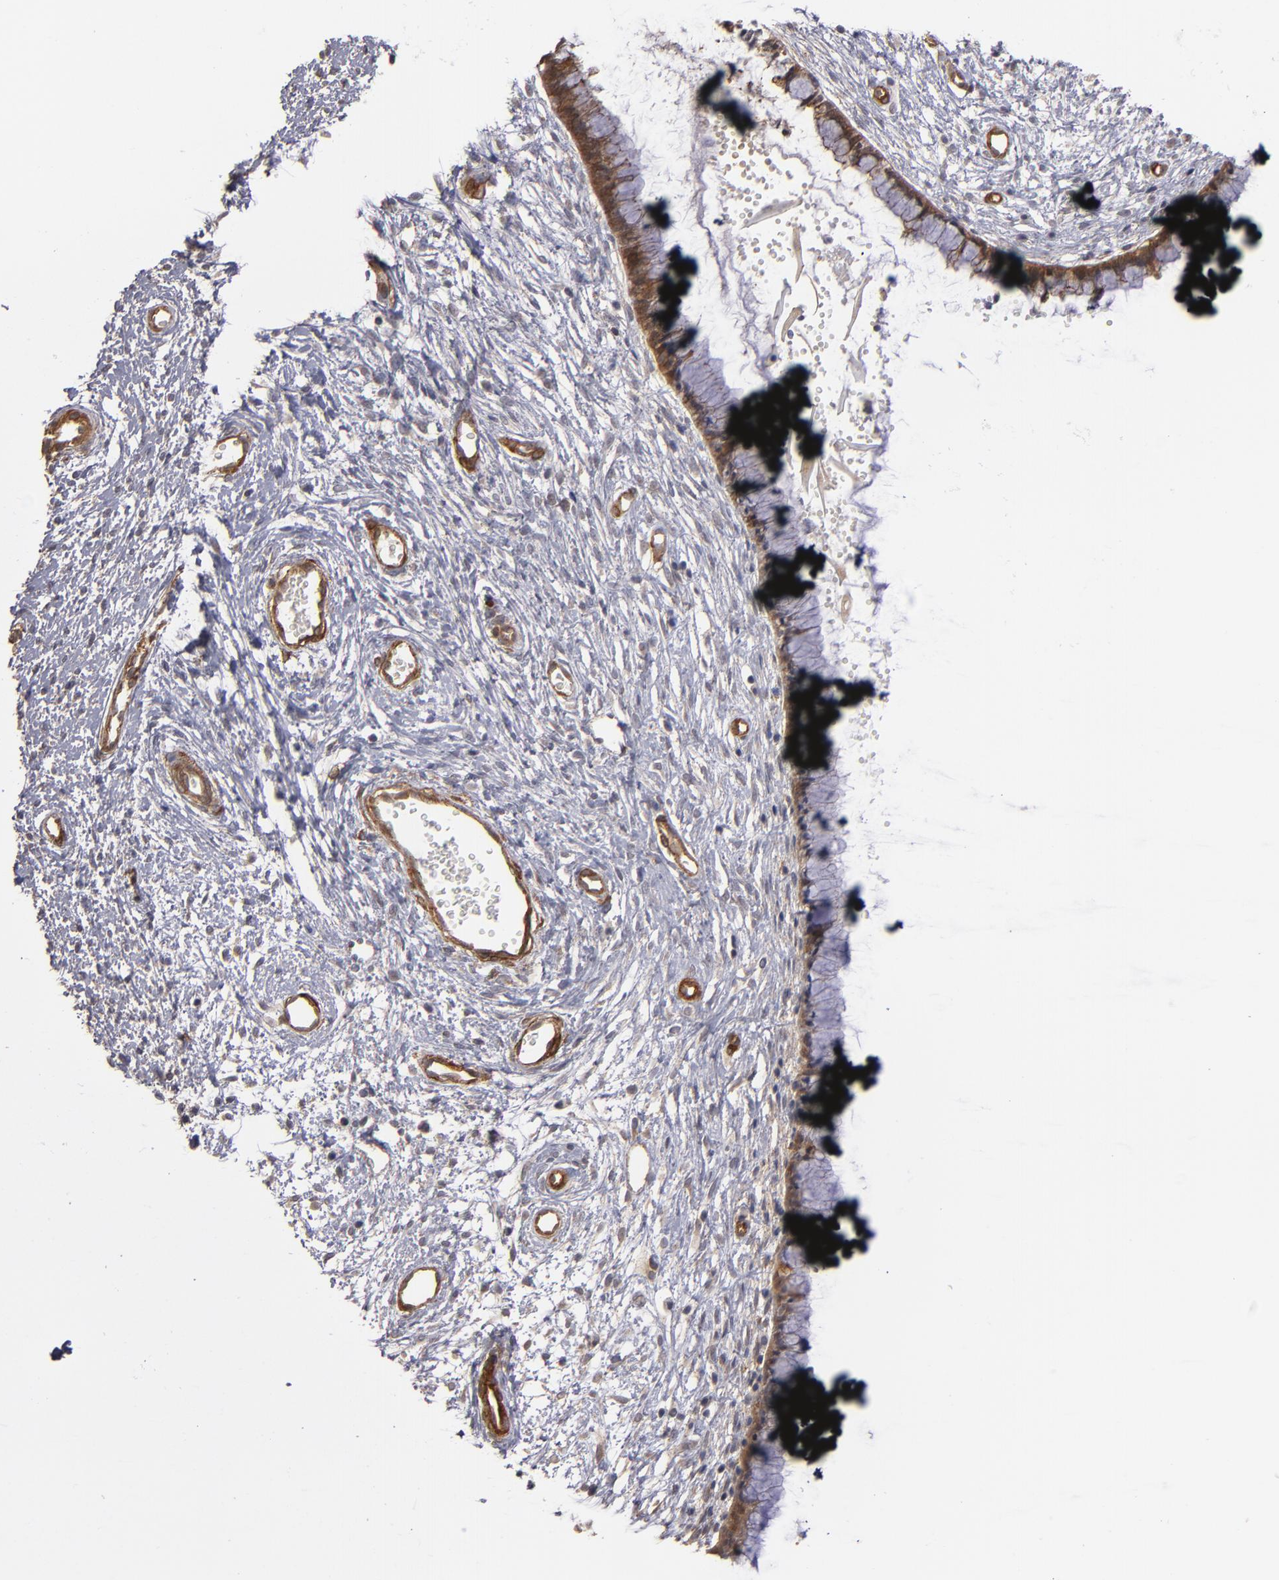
{"staining": {"intensity": "moderate", "quantity": ">75%", "location": "cytoplasmic/membranous"}, "tissue": "cervix", "cell_type": "Glandular cells", "image_type": "normal", "snomed": [{"axis": "morphology", "description": "Normal tissue, NOS"}, {"axis": "topography", "description": "Cervix"}], "caption": "A brown stain labels moderate cytoplasmic/membranous staining of a protein in glandular cells of normal human cervix.", "gene": "TJP1", "patient": {"sex": "female", "age": 55}}